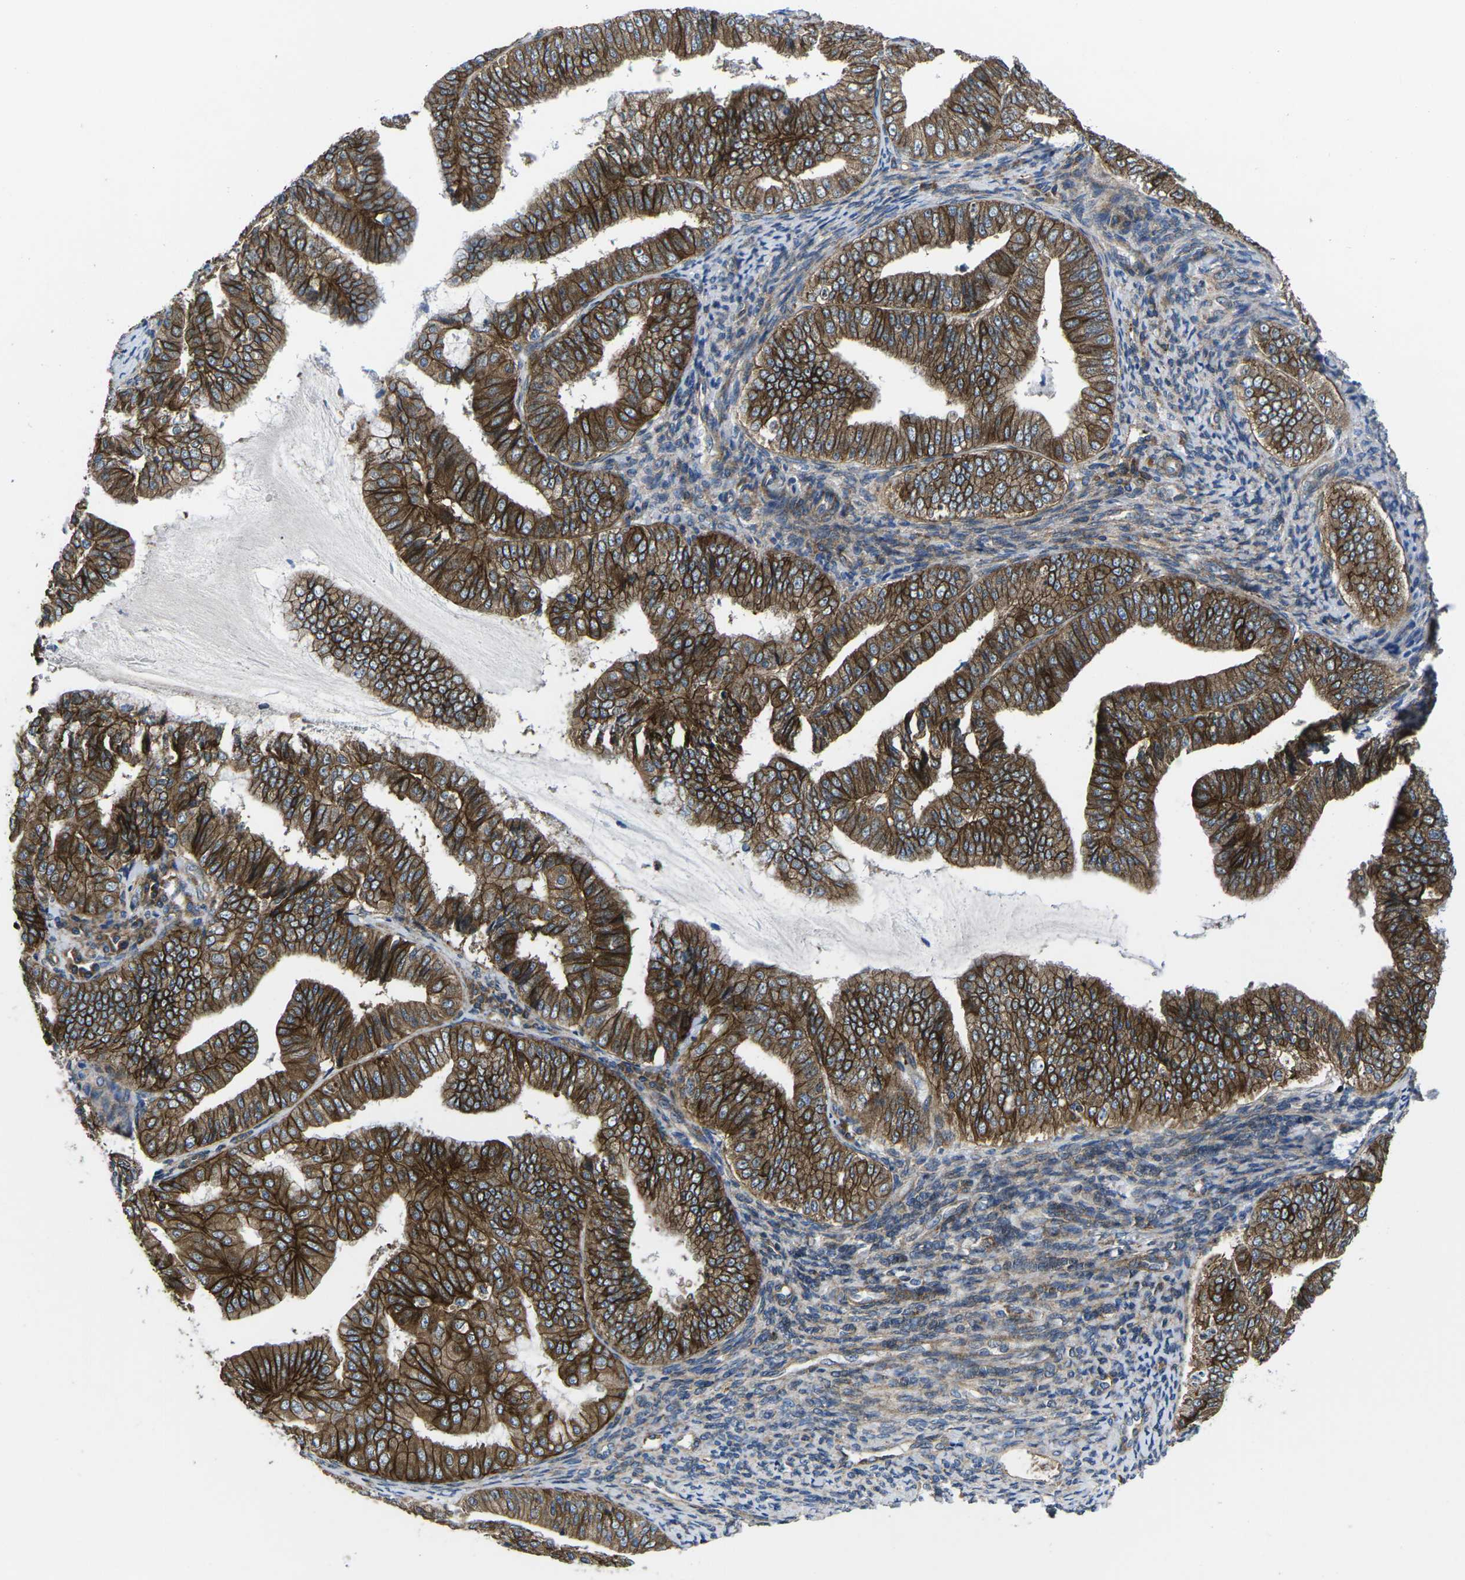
{"staining": {"intensity": "strong", "quantity": ">75%", "location": "cytoplasmic/membranous"}, "tissue": "endometrial cancer", "cell_type": "Tumor cells", "image_type": "cancer", "snomed": [{"axis": "morphology", "description": "Adenocarcinoma, NOS"}, {"axis": "topography", "description": "Endometrium"}], "caption": "Immunohistochemistry (IHC) micrograph of neoplastic tissue: human endometrial adenocarcinoma stained using IHC displays high levels of strong protein expression localized specifically in the cytoplasmic/membranous of tumor cells, appearing as a cytoplasmic/membranous brown color.", "gene": "DLG1", "patient": {"sex": "female", "age": 63}}